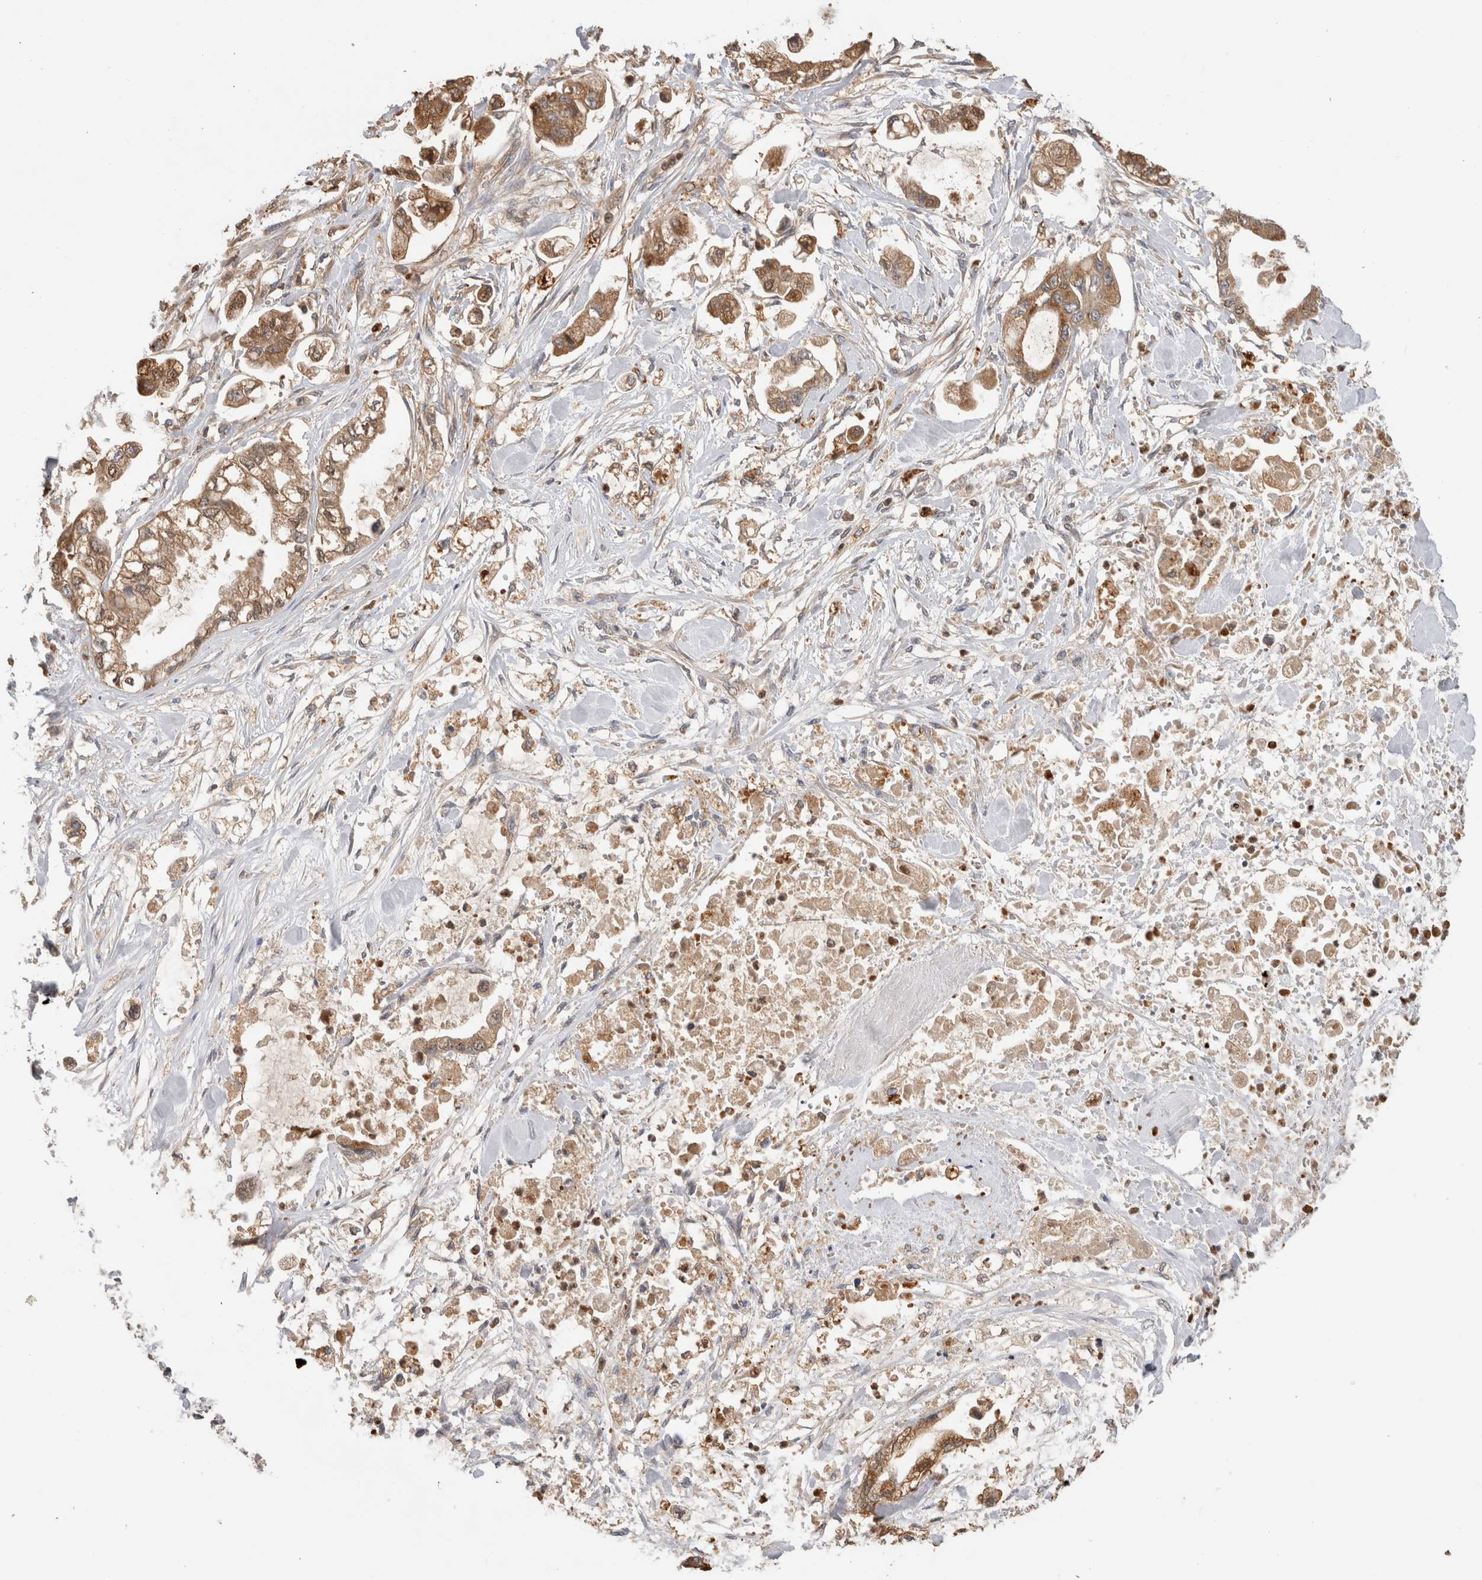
{"staining": {"intensity": "moderate", "quantity": ">75%", "location": "cytoplasmic/membranous,nuclear"}, "tissue": "stomach cancer", "cell_type": "Tumor cells", "image_type": "cancer", "snomed": [{"axis": "morphology", "description": "Normal tissue, NOS"}, {"axis": "morphology", "description": "Adenocarcinoma, NOS"}, {"axis": "topography", "description": "Stomach"}], "caption": "Stomach adenocarcinoma was stained to show a protein in brown. There is medium levels of moderate cytoplasmic/membranous and nuclear positivity in approximately >75% of tumor cells. (IHC, brightfield microscopy, high magnification).", "gene": "GNS", "patient": {"sex": "male", "age": 62}}